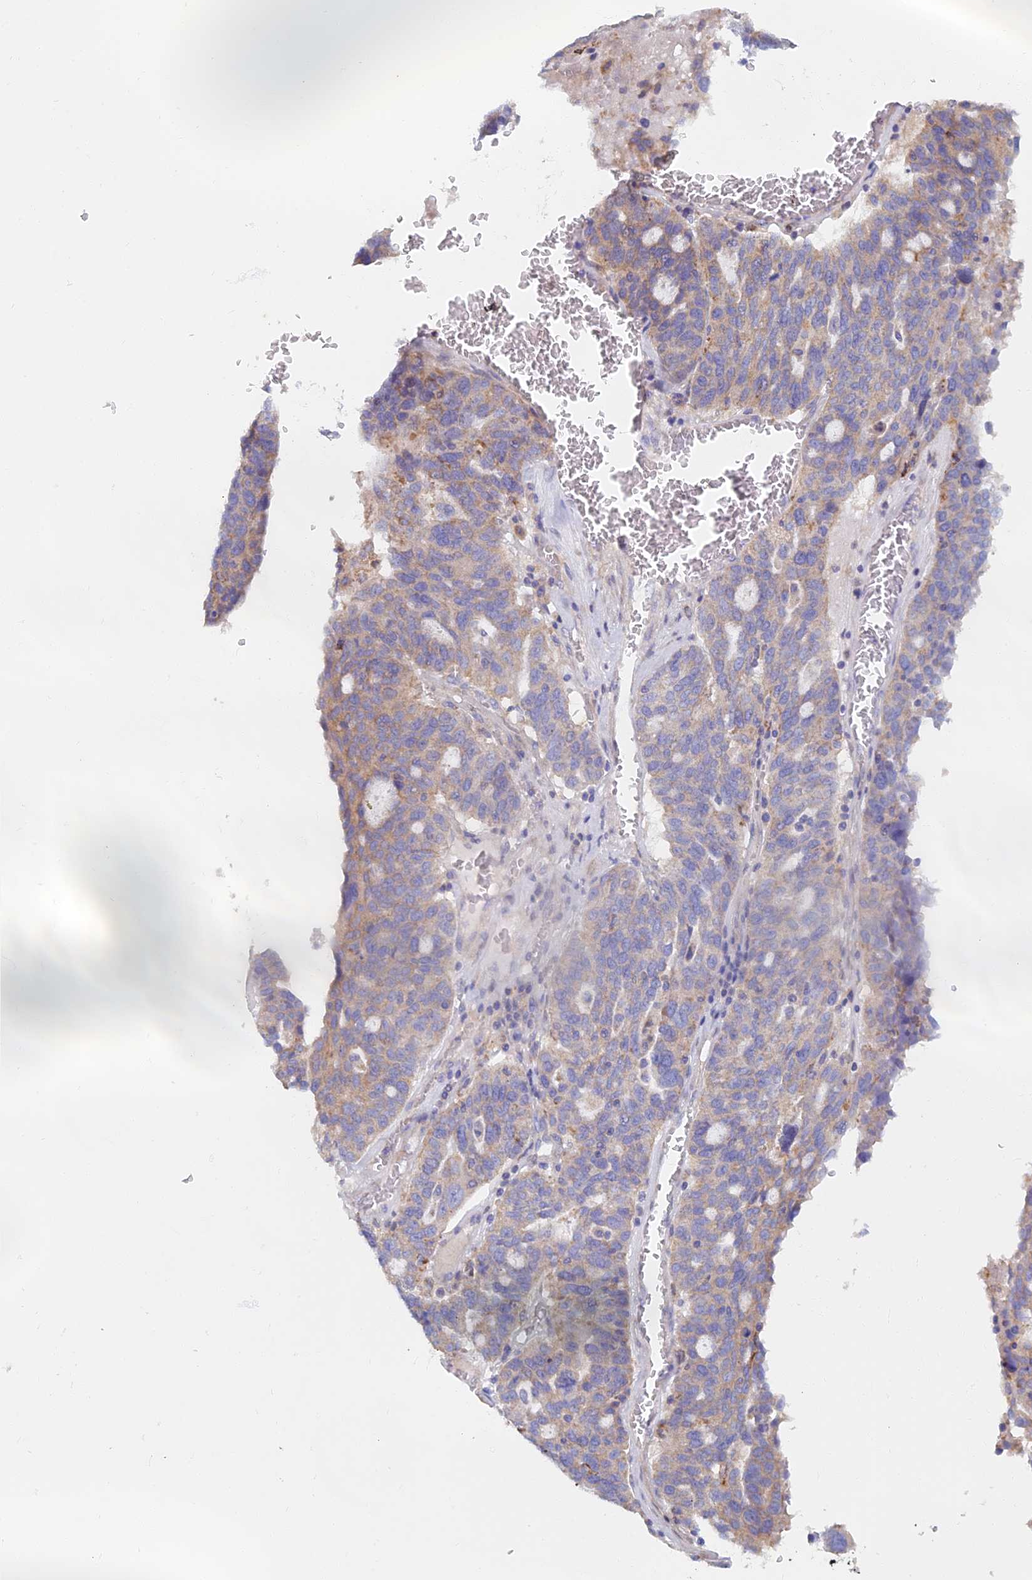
{"staining": {"intensity": "weak", "quantity": "<25%", "location": "cytoplasmic/membranous"}, "tissue": "ovarian cancer", "cell_type": "Tumor cells", "image_type": "cancer", "snomed": [{"axis": "morphology", "description": "Cystadenocarcinoma, serous, NOS"}, {"axis": "topography", "description": "Ovary"}], "caption": "Immunohistochemistry (IHC) histopathology image of human ovarian serous cystadenocarcinoma stained for a protein (brown), which demonstrates no positivity in tumor cells.", "gene": "TMEM44", "patient": {"sex": "female", "age": 59}}